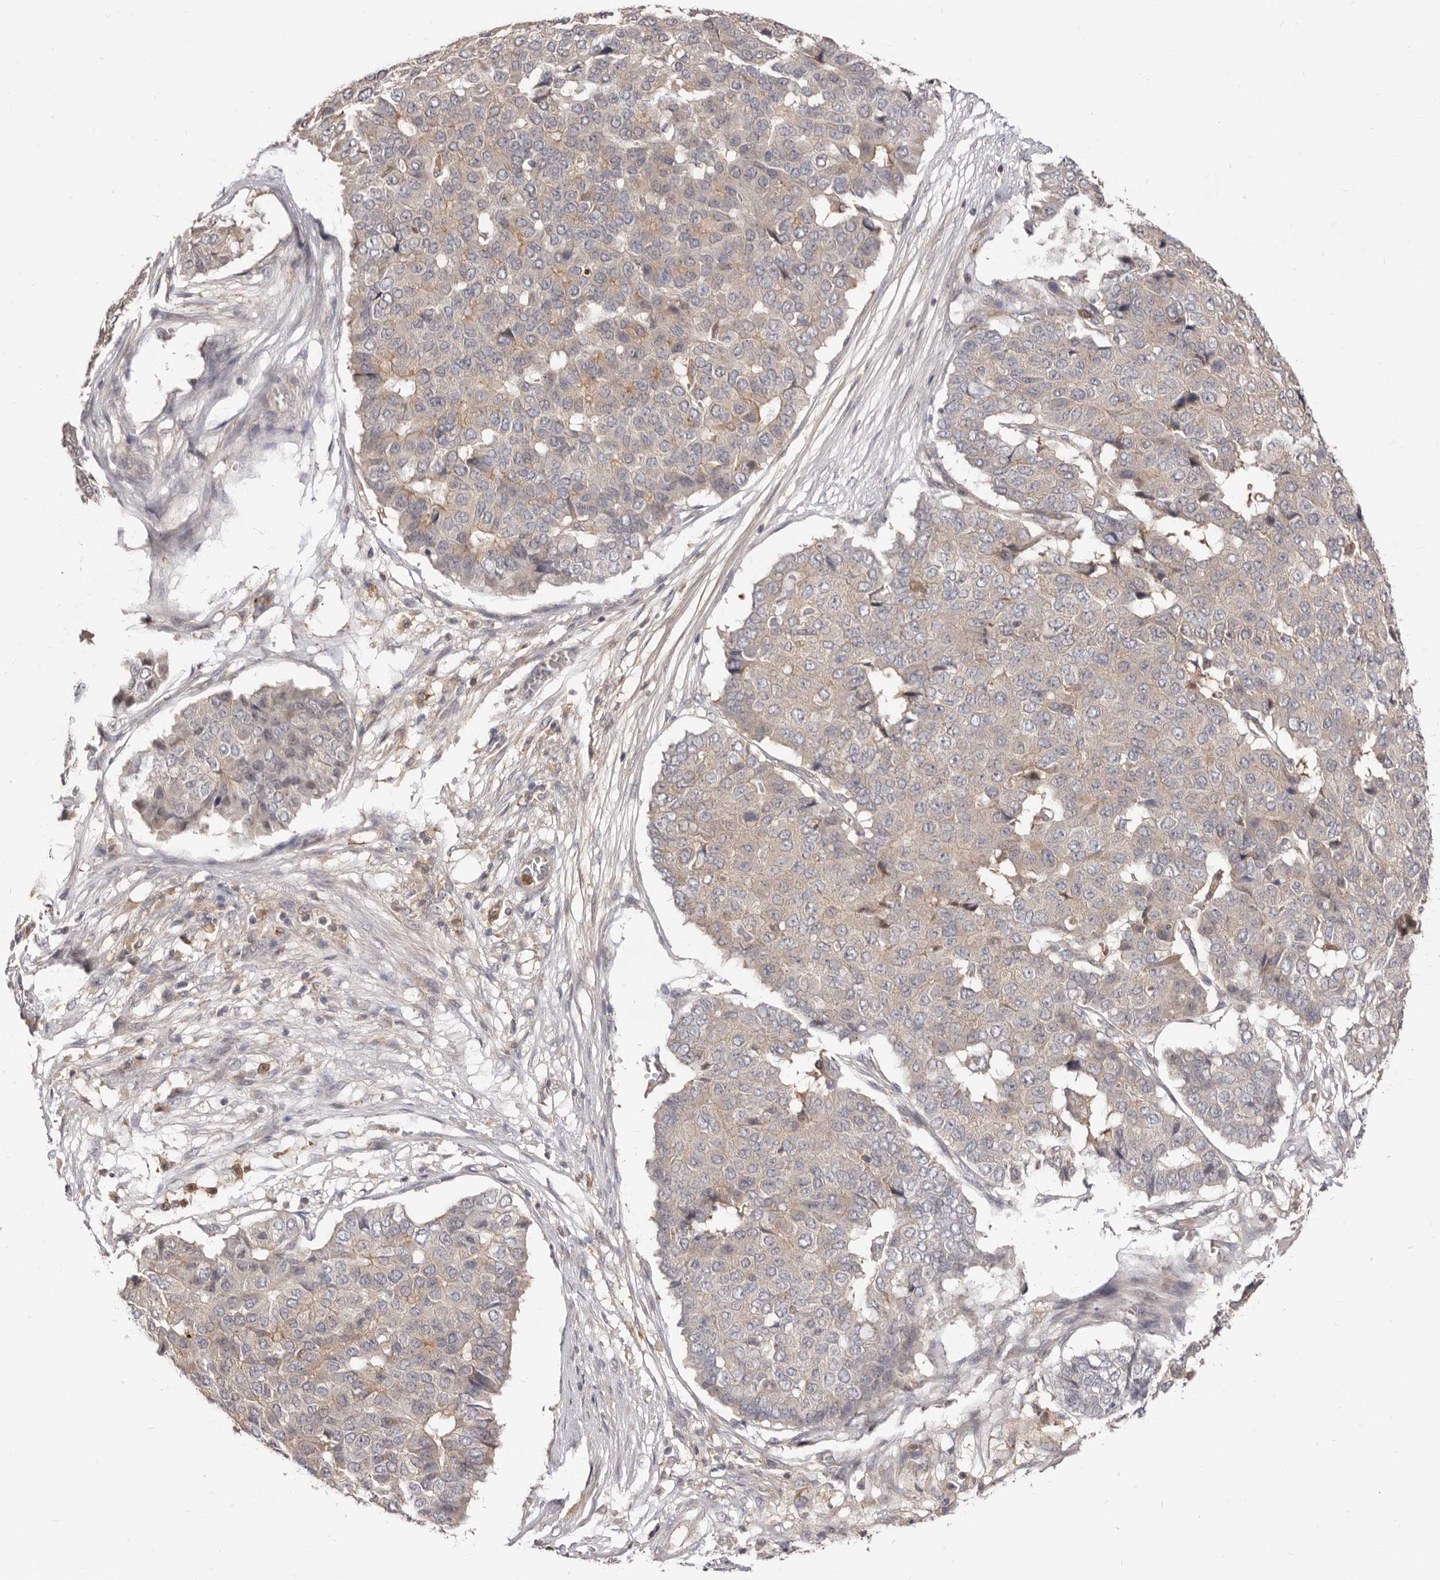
{"staining": {"intensity": "weak", "quantity": "<25%", "location": "cytoplasmic/membranous"}, "tissue": "pancreatic cancer", "cell_type": "Tumor cells", "image_type": "cancer", "snomed": [{"axis": "morphology", "description": "Adenocarcinoma, NOS"}, {"axis": "topography", "description": "Pancreas"}], "caption": "This photomicrograph is of adenocarcinoma (pancreatic) stained with IHC to label a protein in brown with the nuclei are counter-stained blue. There is no expression in tumor cells.", "gene": "TC2N", "patient": {"sex": "male", "age": 50}}